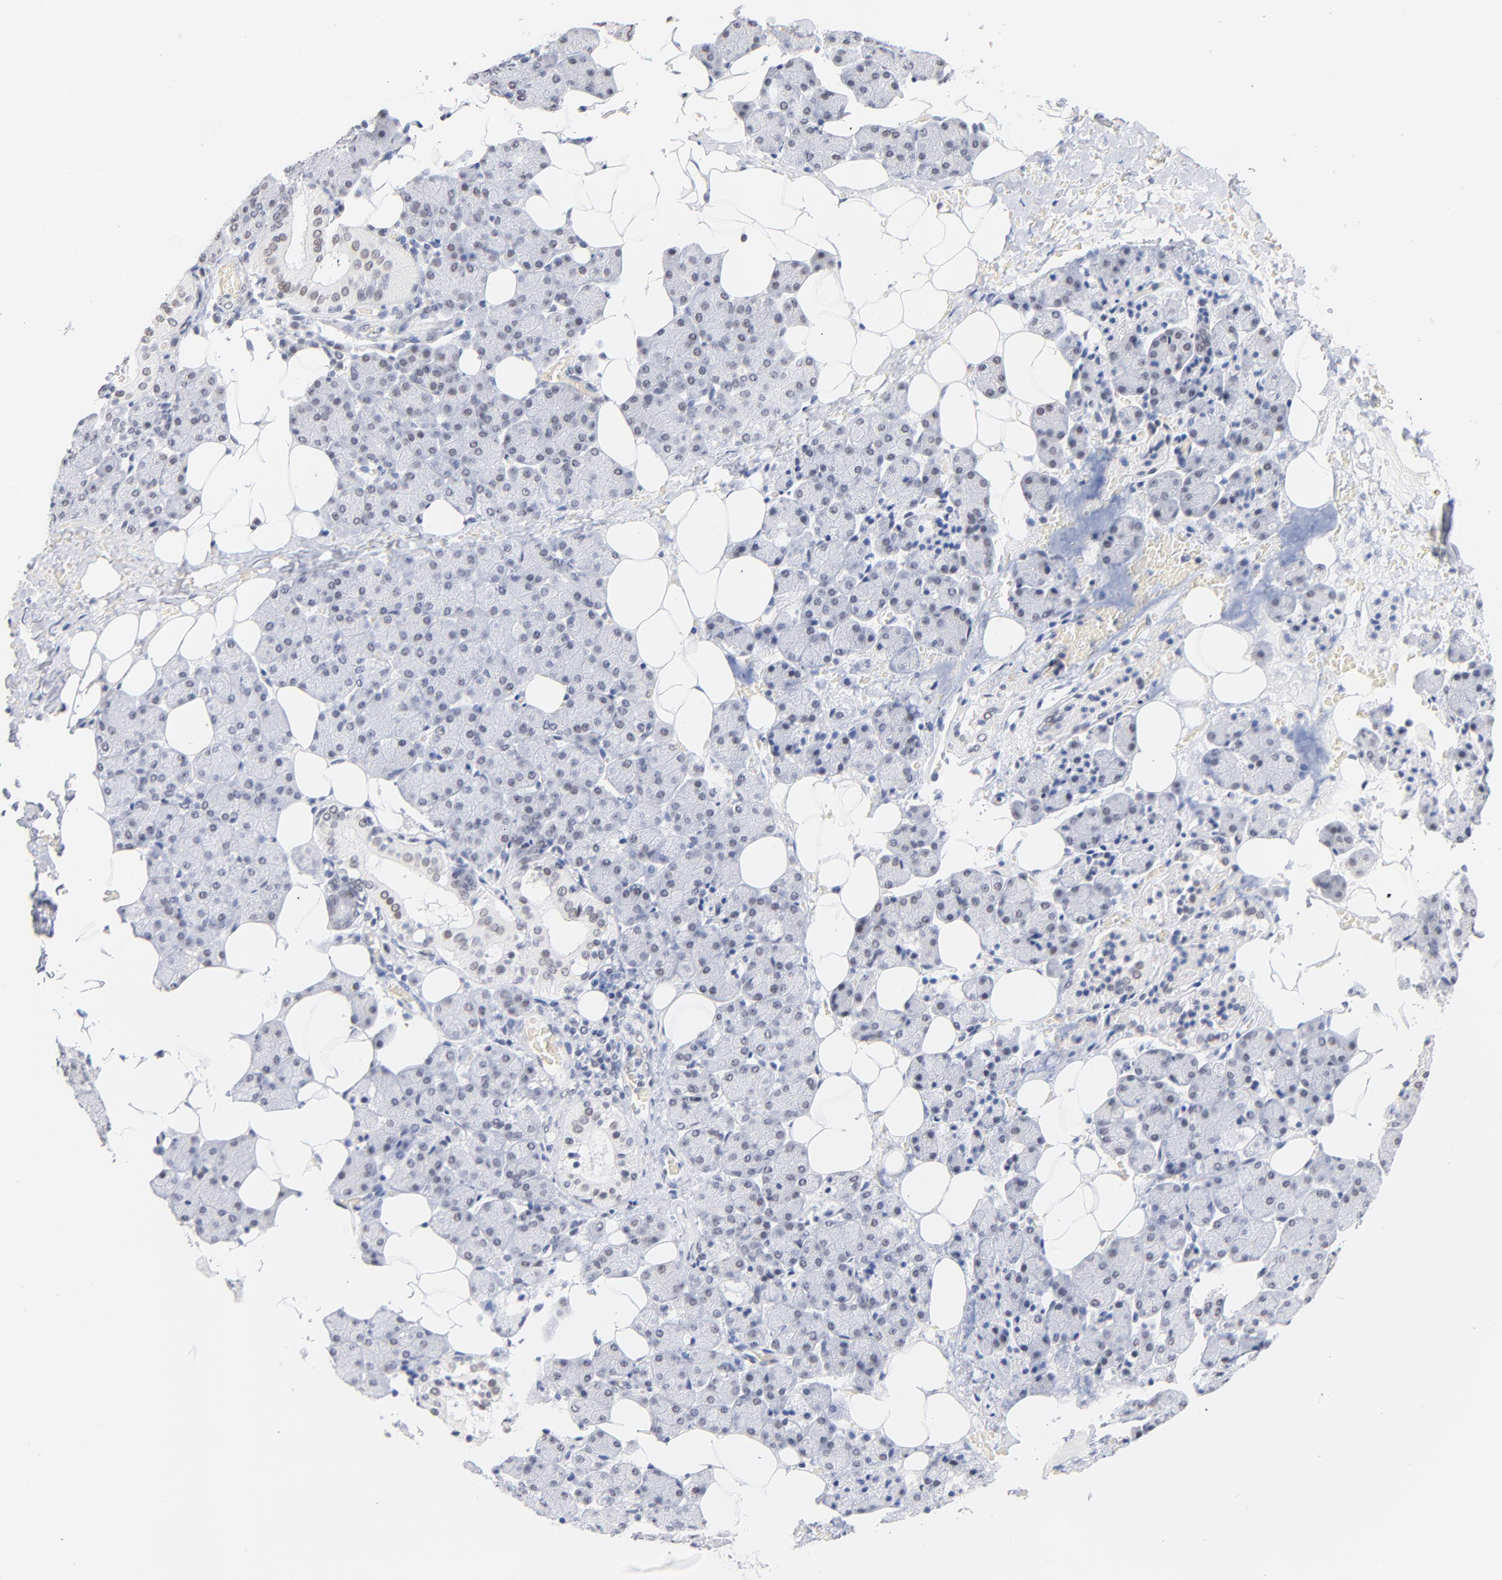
{"staining": {"intensity": "weak", "quantity": "25%-75%", "location": "nuclear"}, "tissue": "salivary gland", "cell_type": "Glandular cells", "image_type": "normal", "snomed": [{"axis": "morphology", "description": "Normal tissue, NOS"}, {"axis": "topography", "description": "Lymph node"}, {"axis": "topography", "description": "Salivary gland"}], "caption": "This is an image of immunohistochemistry staining of normal salivary gland, which shows weak staining in the nuclear of glandular cells.", "gene": "ORC2", "patient": {"sex": "male", "age": 8}}